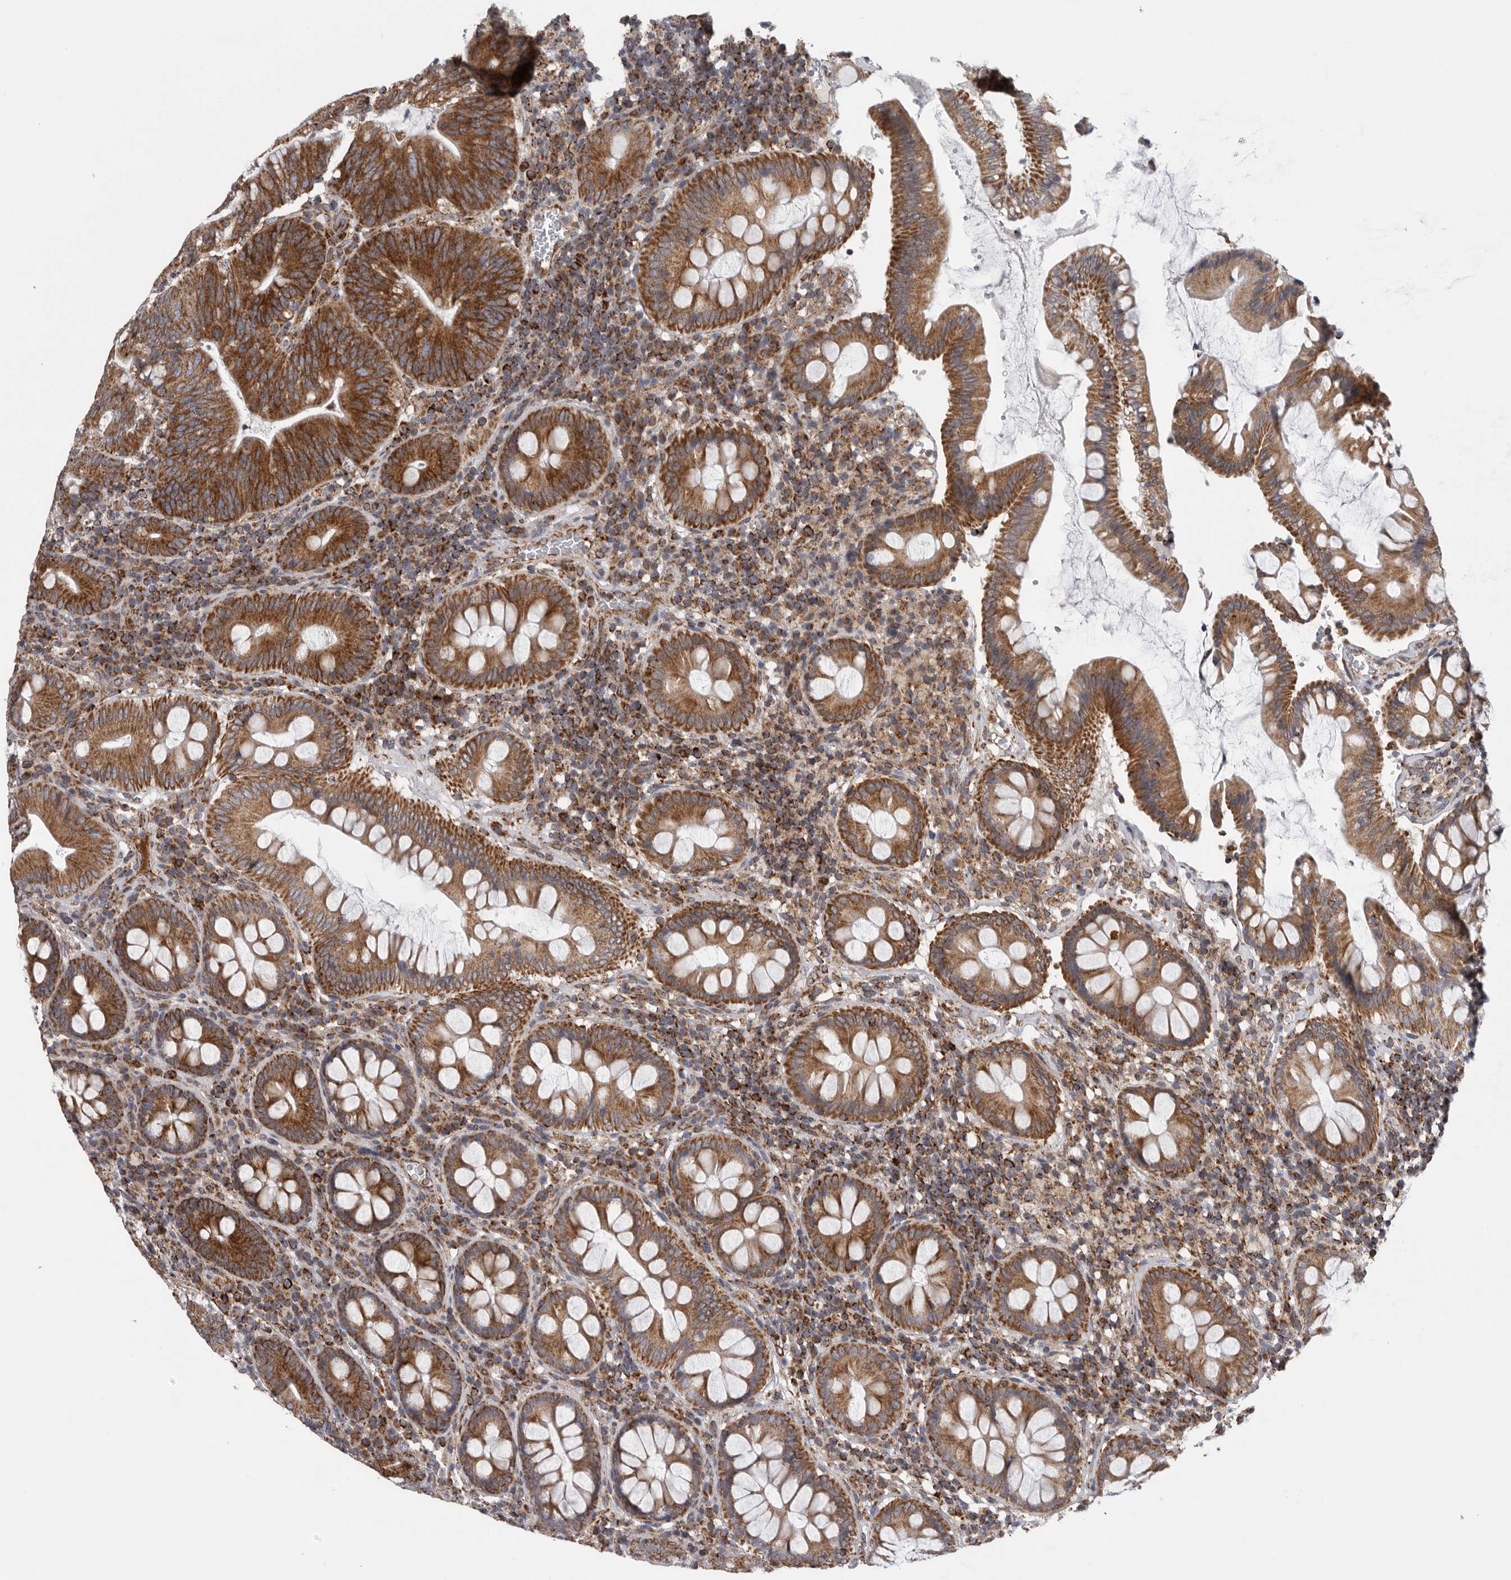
{"staining": {"intensity": "strong", "quantity": ">75%", "location": "cytoplasmic/membranous"}, "tissue": "colorectal cancer", "cell_type": "Tumor cells", "image_type": "cancer", "snomed": [{"axis": "morphology", "description": "Adenocarcinoma, NOS"}, {"axis": "topography", "description": "Colon"}], "caption": "Immunohistochemical staining of human colorectal cancer shows strong cytoplasmic/membranous protein expression in about >75% of tumor cells.", "gene": "FKBP8", "patient": {"sex": "female", "age": 66}}